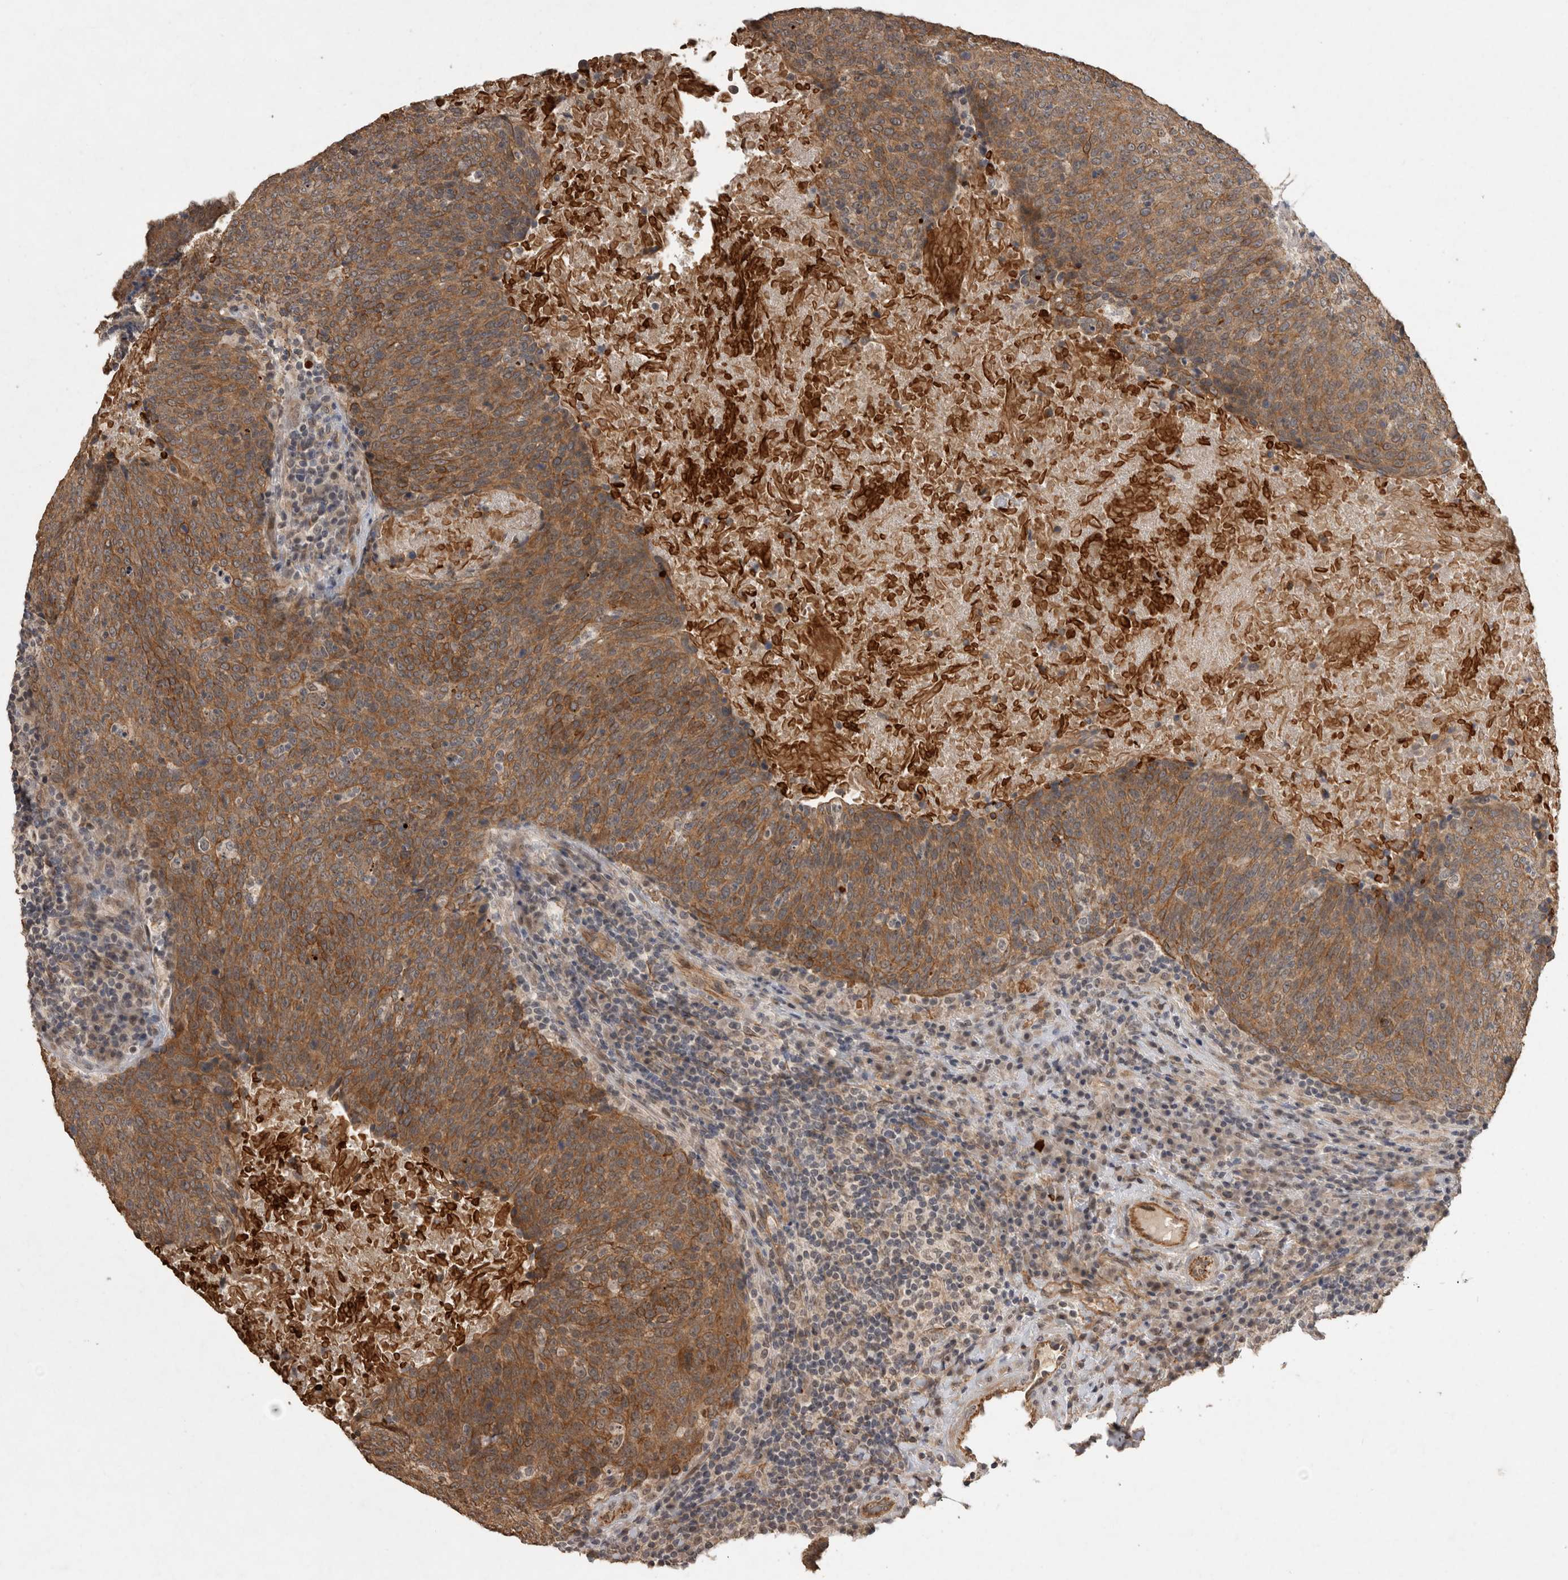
{"staining": {"intensity": "moderate", "quantity": ">75%", "location": "cytoplasmic/membranous"}, "tissue": "head and neck cancer", "cell_type": "Tumor cells", "image_type": "cancer", "snomed": [{"axis": "morphology", "description": "Squamous cell carcinoma, NOS"}, {"axis": "morphology", "description": "Squamous cell carcinoma, metastatic, NOS"}, {"axis": "topography", "description": "Lymph node"}, {"axis": "topography", "description": "Head-Neck"}], "caption": "DAB immunohistochemical staining of human squamous cell carcinoma (head and neck) exhibits moderate cytoplasmic/membranous protein staining in about >75% of tumor cells.", "gene": "RHPN1", "patient": {"sex": "male", "age": 62}}